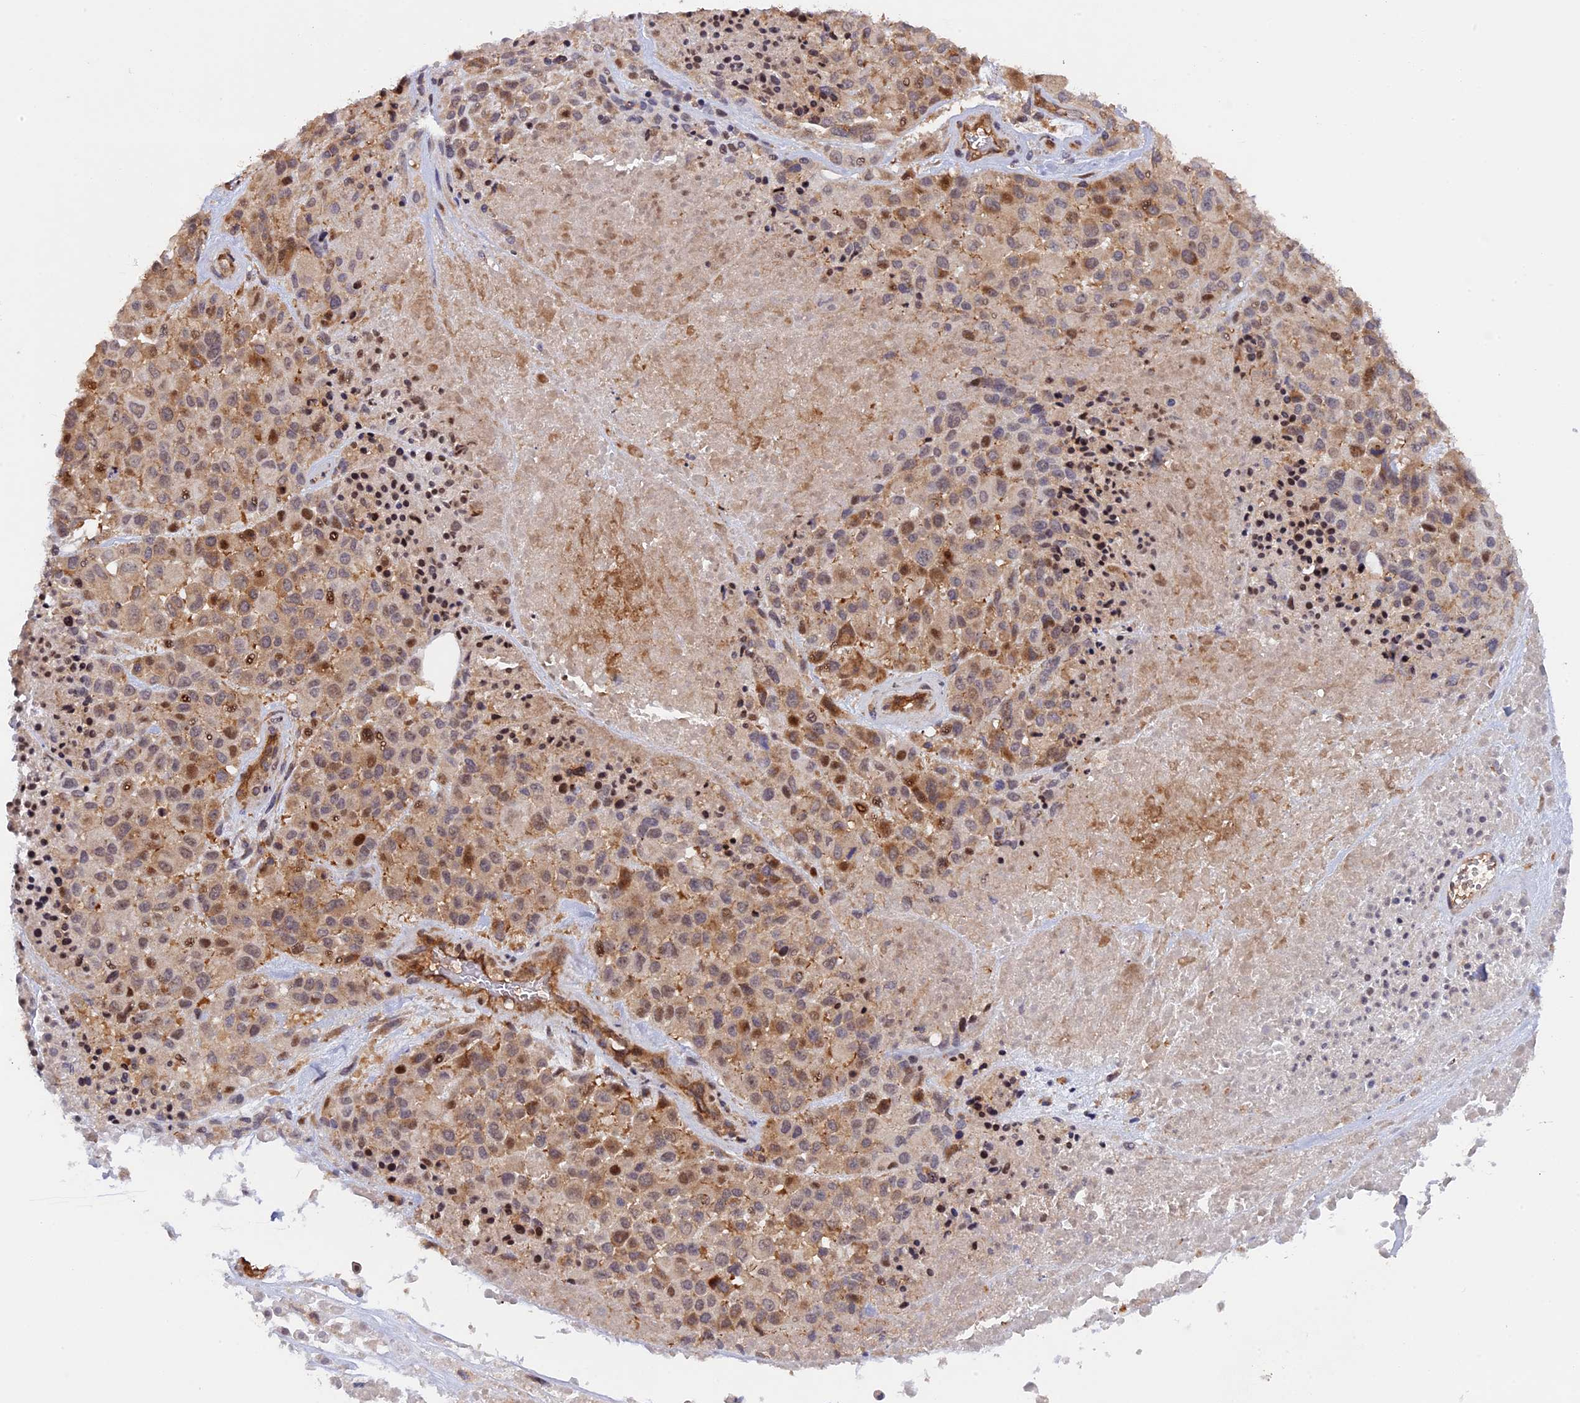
{"staining": {"intensity": "moderate", "quantity": ">75%", "location": "cytoplasmic/membranous,nuclear"}, "tissue": "melanoma", "cell_type": "Tumor cells", "image_type": "cancer", "snomed": [{"axis": "morphology", "description": "Malignant melanoma, Metastatic site"}, {"axis": "topography", "description": "Skin"}], "caption": "High-magnification brightfield microscopy of malignant melanoma (metastatic site) stained with DAB (3,3'-diaminobenzidine) (brown) and counterstained with hematoxylin (blue). tumor cells exhibit moderate cytoplasmic/membranous and nuclear expression is seen in approximately>75% of cells.", "gene": "FERMT1", "patient": {"sex": "female", "age": 81}}